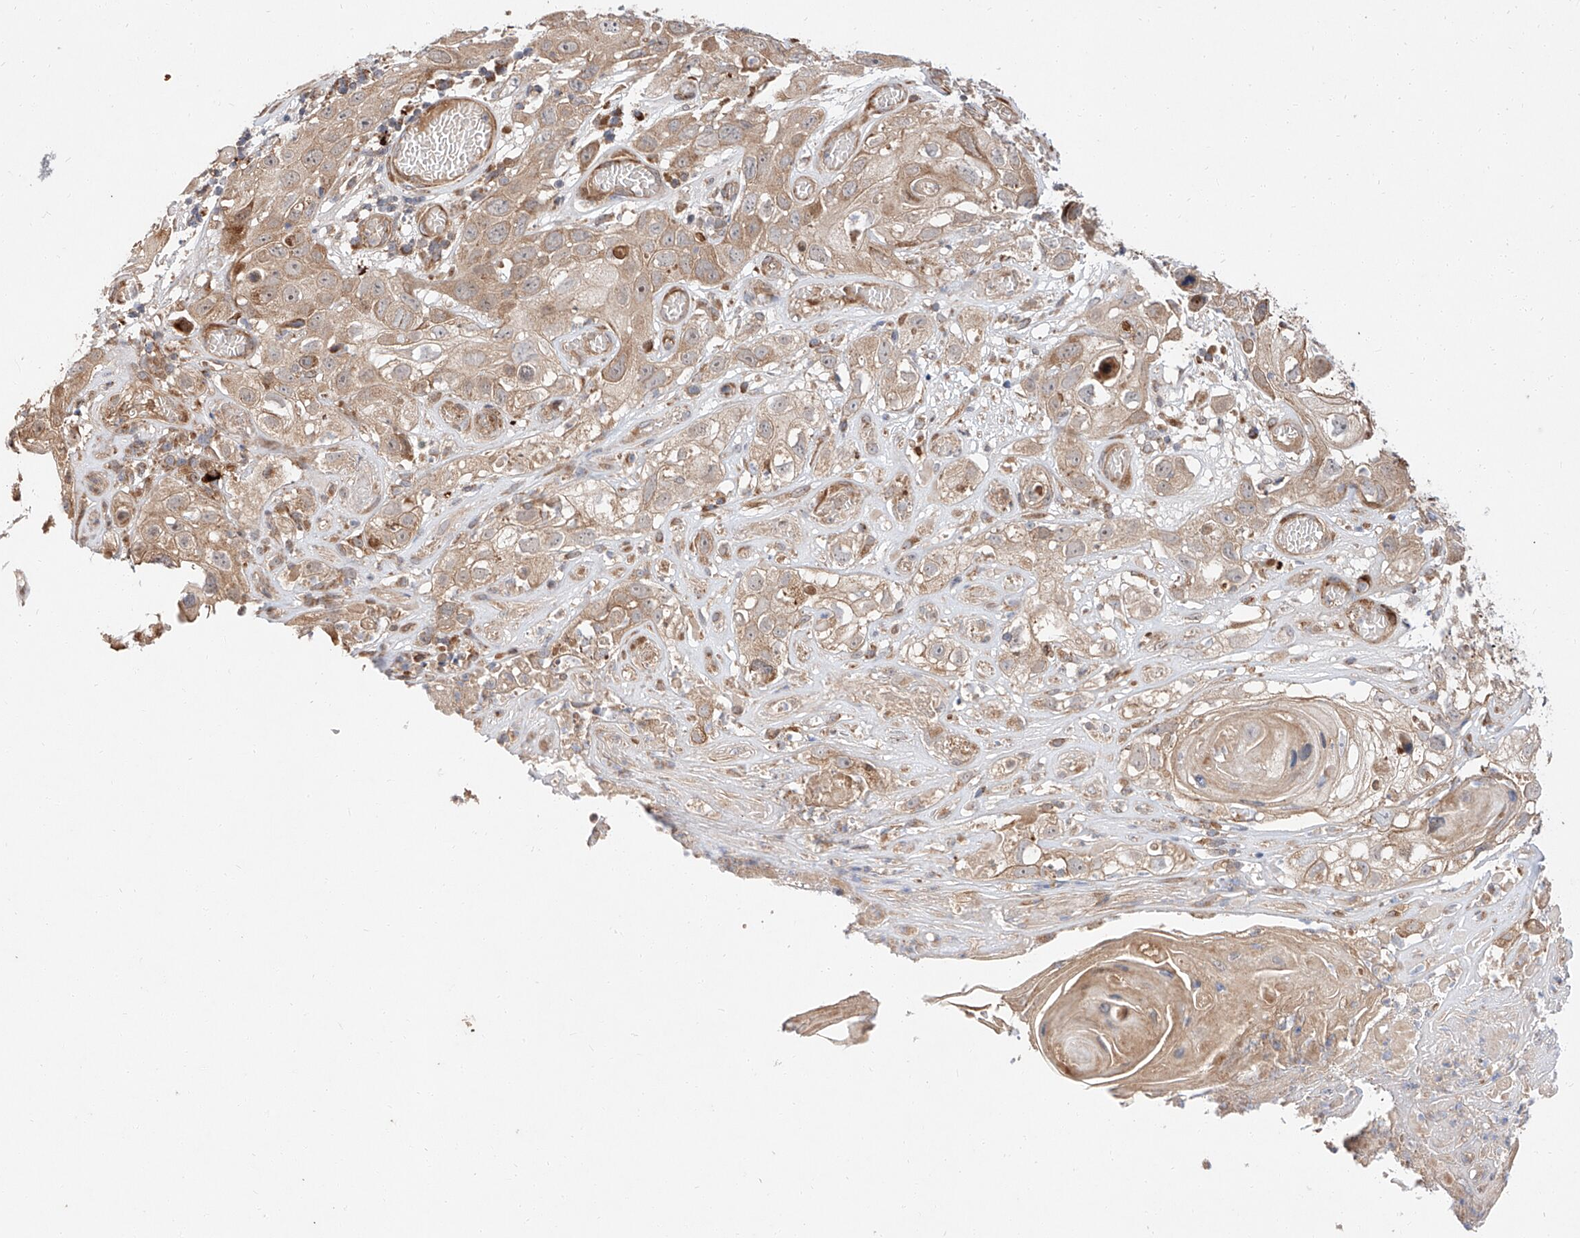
{"staining": {"intensity": "weak", "quantity": ">75%", "location": "cytoplasmic/membranous"}, "tissue": "skin cancer", "cell_type": "Tumor cells", "image_type": "cancer", "snomed": [{"axis": "morphology", "description": "Squamous cell carcinoma, NOS"}, {"axis": "topography", "description": "Skin"}], "caption": "Immunohistochemistry (IHC) (DAB) staining of squamous cell carcinoma (skin) shows weak cytoplasmic/membranous protein positivity in approximately >75% of tumor cells.", "gene": "DIRAS3", "patient": {"sex": "male", "age": 55}}